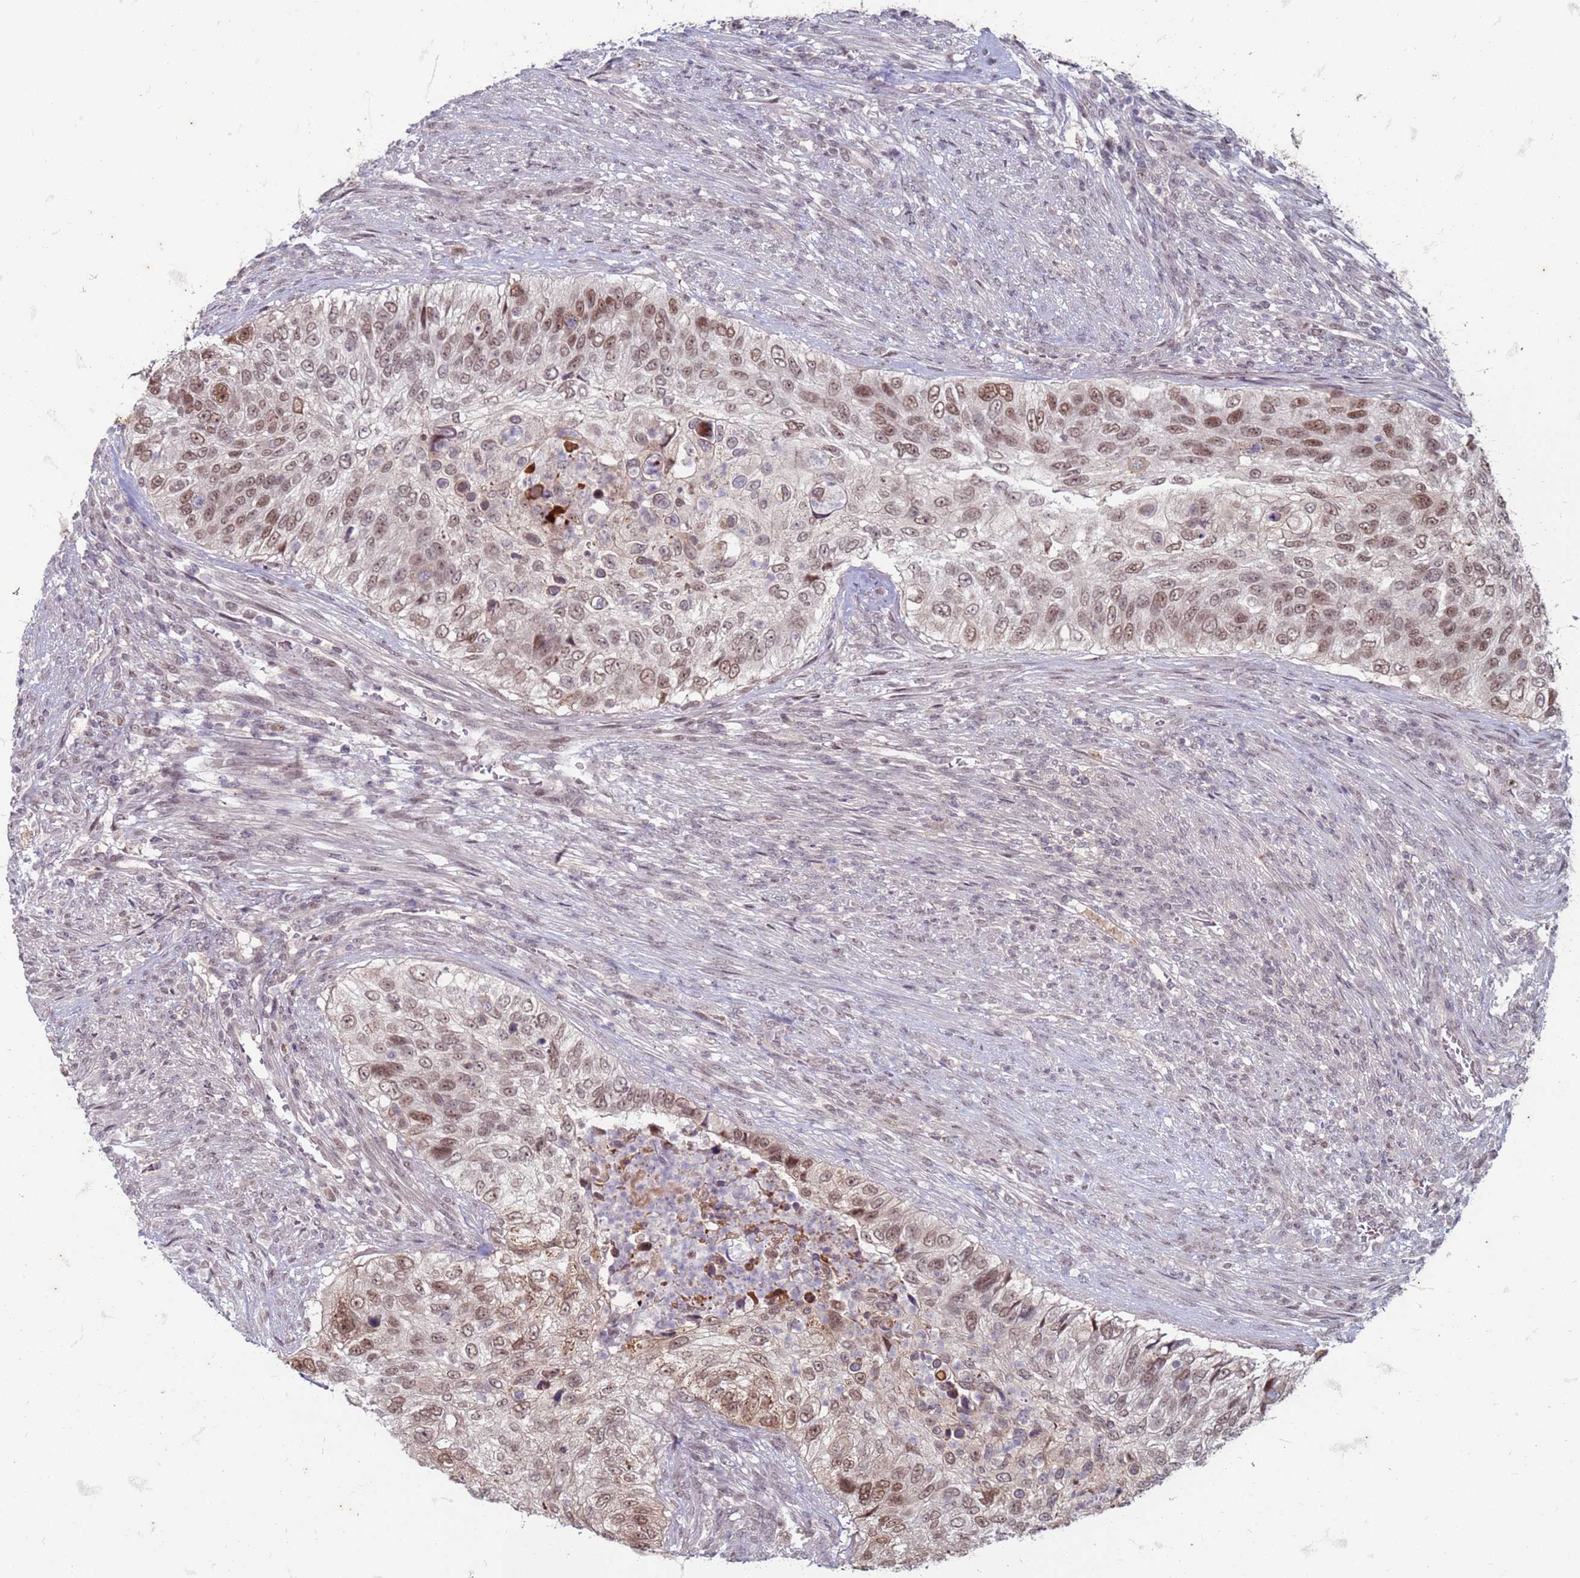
{"staining": {"intensity": "moderate", "quantity": ">75%", "location": "nuclear"}, "tissue": "urothelial cancer", "cell_type": "Tumor cells", "image_type": "cancer", "snomed": [{"axis": "morphology", "description": "Urothelial carcinoma, High grade"}, {"axis": "topography", "description": "Urinary bladder"}], "caption": "Moderate nuclear positivity for a protein is present in approximately >75% of tumor cells of urothelial cancer using immunohistochemistry.", "gene": "TRMT6", "patient": {"sex": "female", "age": 60}}